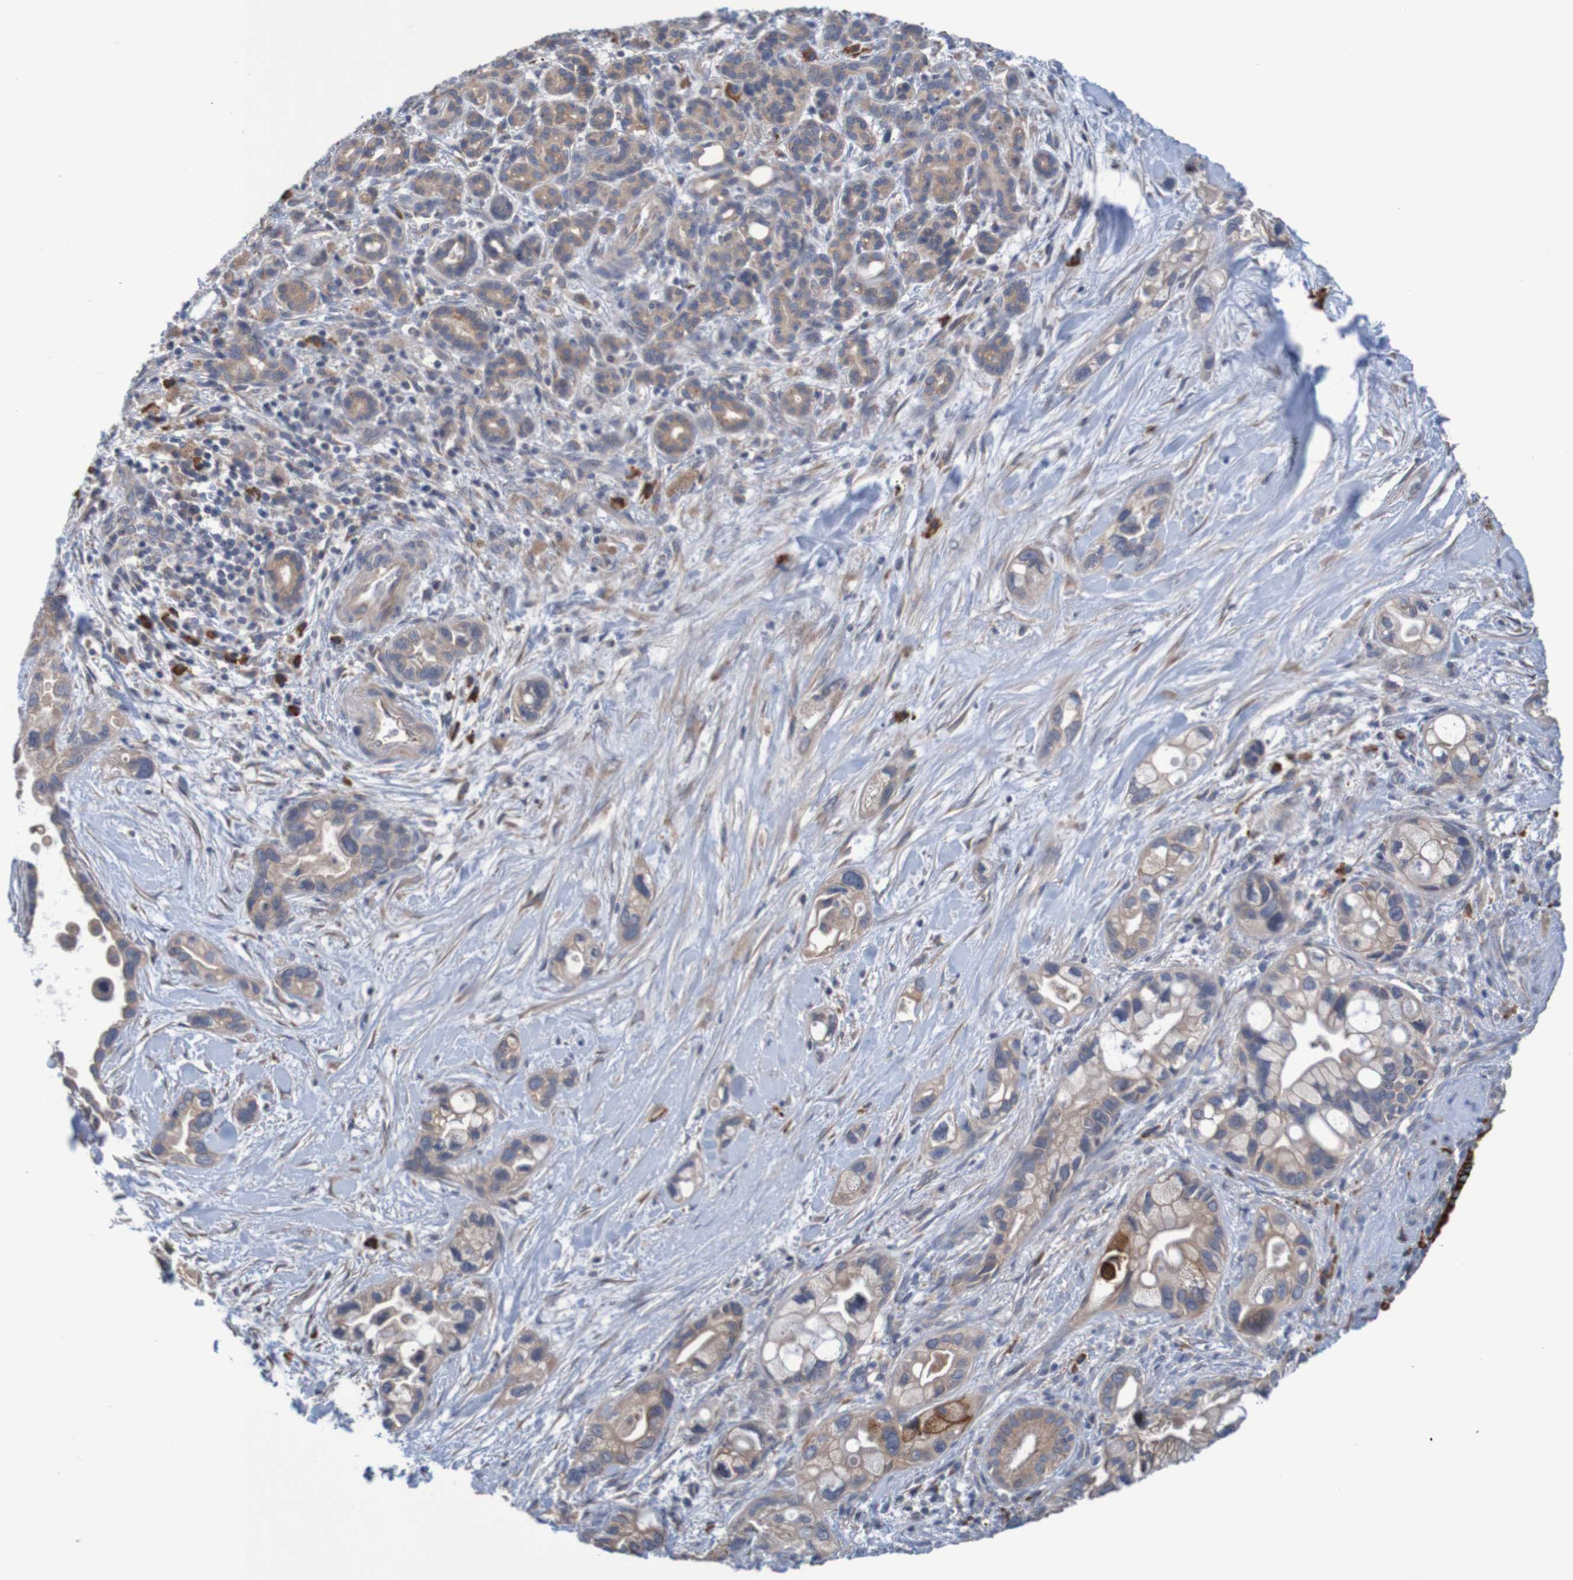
{"staining": {"intensity": "strong", "quantity": "<25%", "location": "cytoplasmic/membranous"}, "tissue": "pancreatic cancer", "cell_type": "Tumor cells", "image_type": "cancer", "snomed": [{"axis": "morphology", "description": "Adenocarcinoma, NOS"}, {"axis": "topography", "description": "Pancreas"}], "caption": "Immunohistochemical staining of pancreatic adenocarcinoma shows medium levels of strong cytoplasmic/membranous protein positivity in approximately <25% of tumor cells. The staining is performed using DAB brown chromogen to label protein expression. The nuclei are counter-stained blue using hematoxylin.", "gene": "CLDN18", "patient": {"sex": "female", "age": 77}}